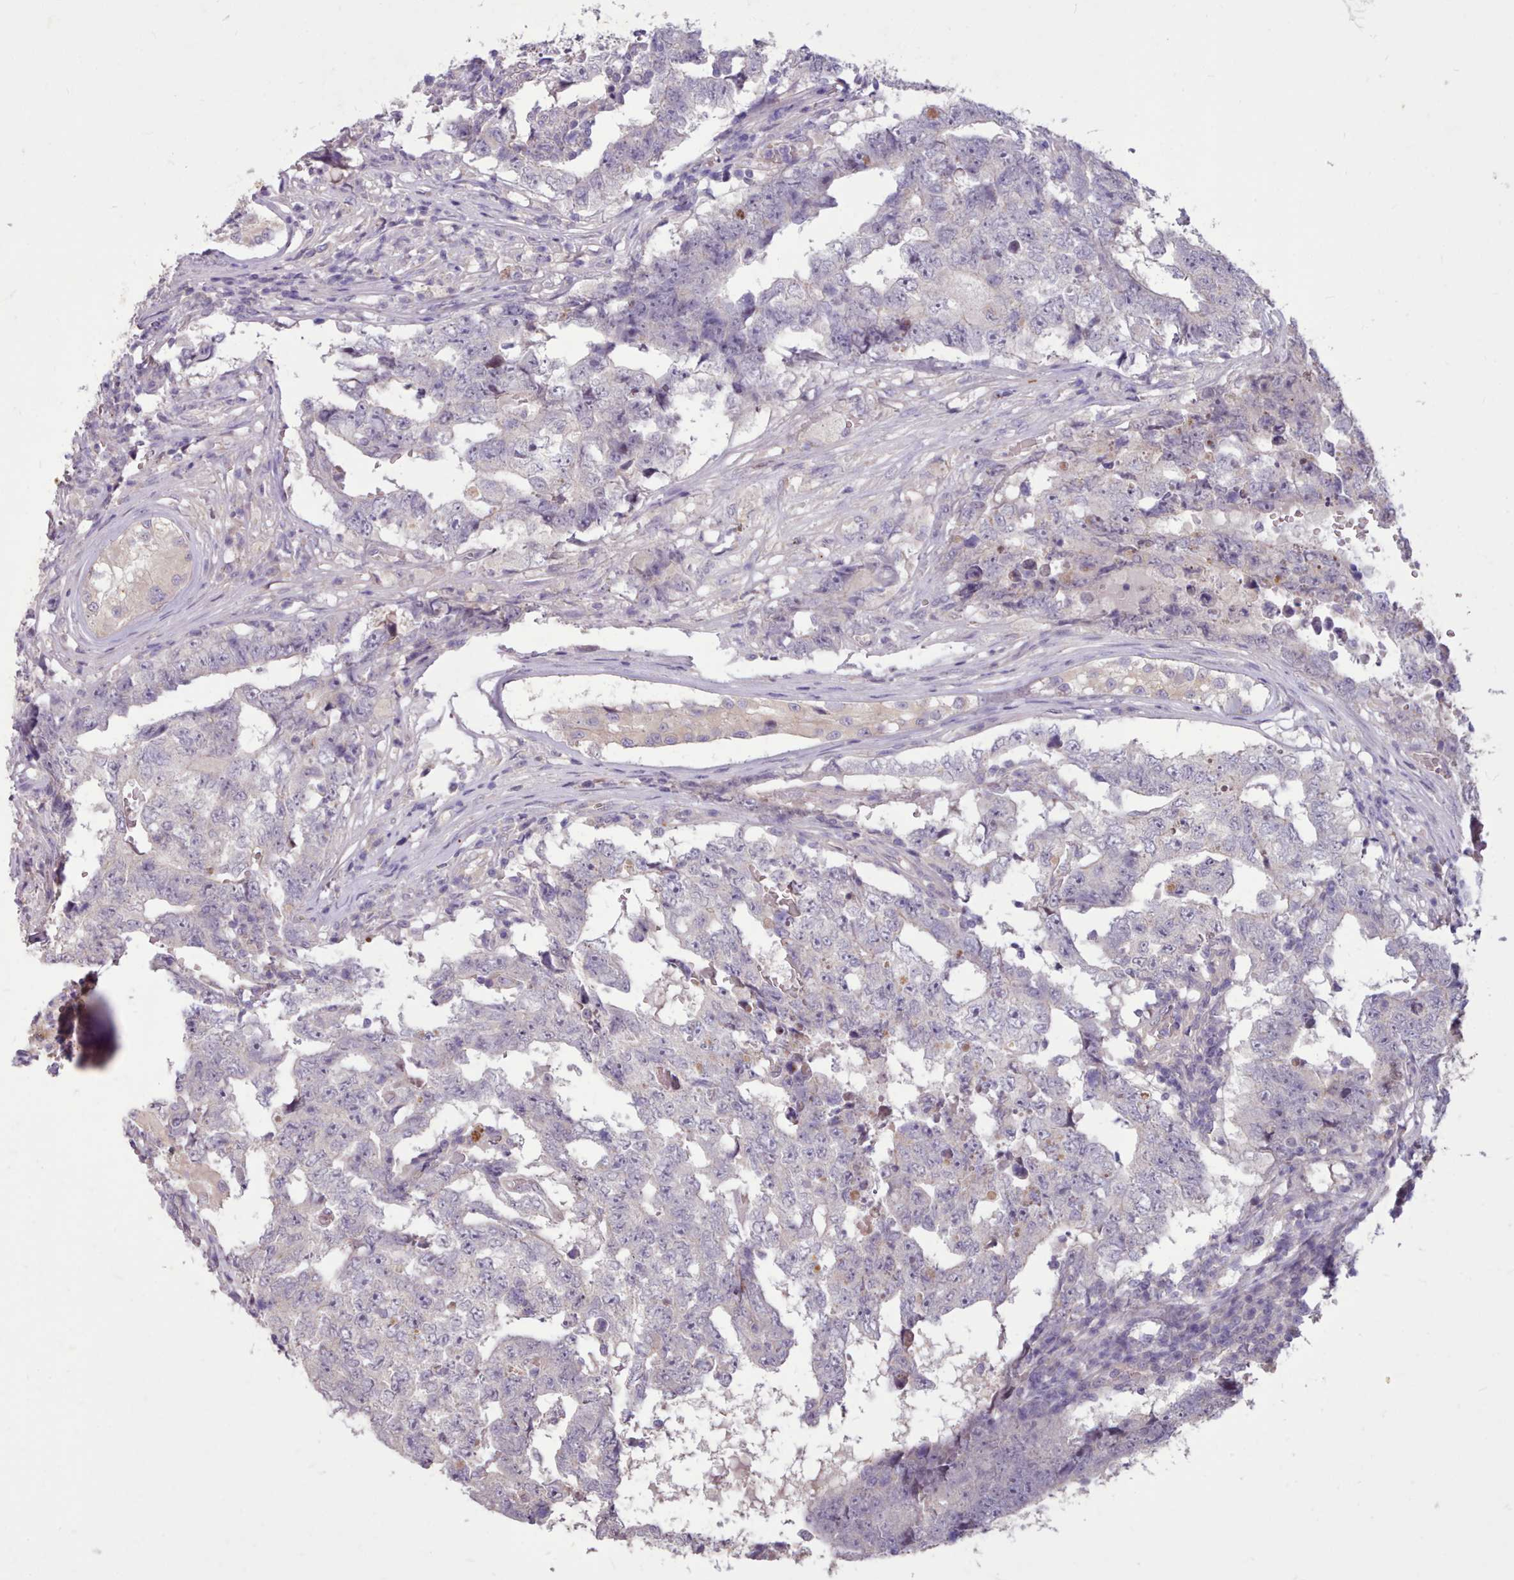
{"staining": {"intensity": "negative", "quantity": "none", "location": "none"}, "tissue": "testis cancer", "cell_type": "Tumor cells", "image_type": "cancer", "snomed": [{"axis": "morphology", "description": "Carcinoma, Embryonal, NOS"}, {"axis": "topography", "description": "Testis"}], "caption": "Image shows no protein positivity in tumor cells of testis cancer tissue. (DAB (3,3'-diaminobenzidine) IHC visualized using brightfield microscopy, high magnification).", "gene": "ZNF607", "patient": {"sex": "male", "age": 25}}